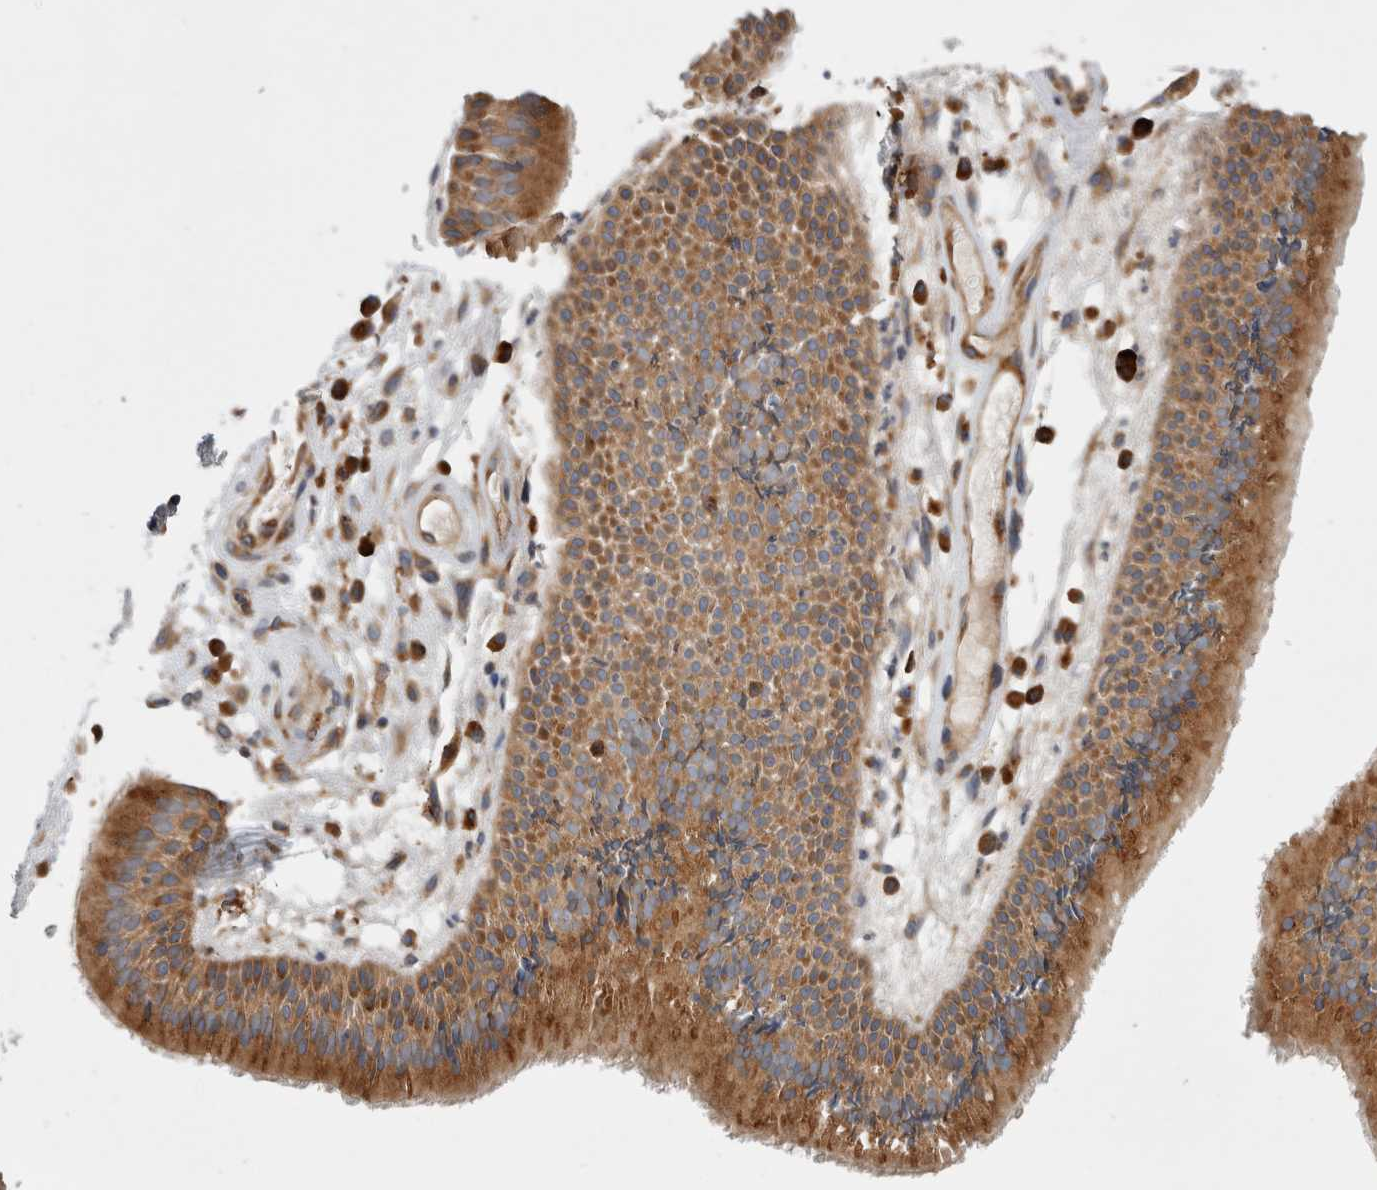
{"staining": {"intensity": "moderate", "quantity": ">75%", "location": "cytoplasmic/membranous"}, "tissue": "nasopharynx", "cell_type": "Respiratory epithelial cells", "image_type": "normal", "snomed": [{"axis": "morphology", "description": "Normal tissue, NOS"}, {"axis": "topography", "description": "Nasopharynx"}], "caption": "Benign nasopharynx was stained to show a protein in brown. There is medium levels of moderate cytoplasmic/membranous expression in approximately >75% of respiratory epithelial cells. The protein of interest is stained brown, and the nuclei are stained in blue (DAB (3,3'-diaminobenzidine) IHC with brightfield microscopy, high magnification).", "gene": "PDCD10", "patient": {"sex": "female", "age": 39}}